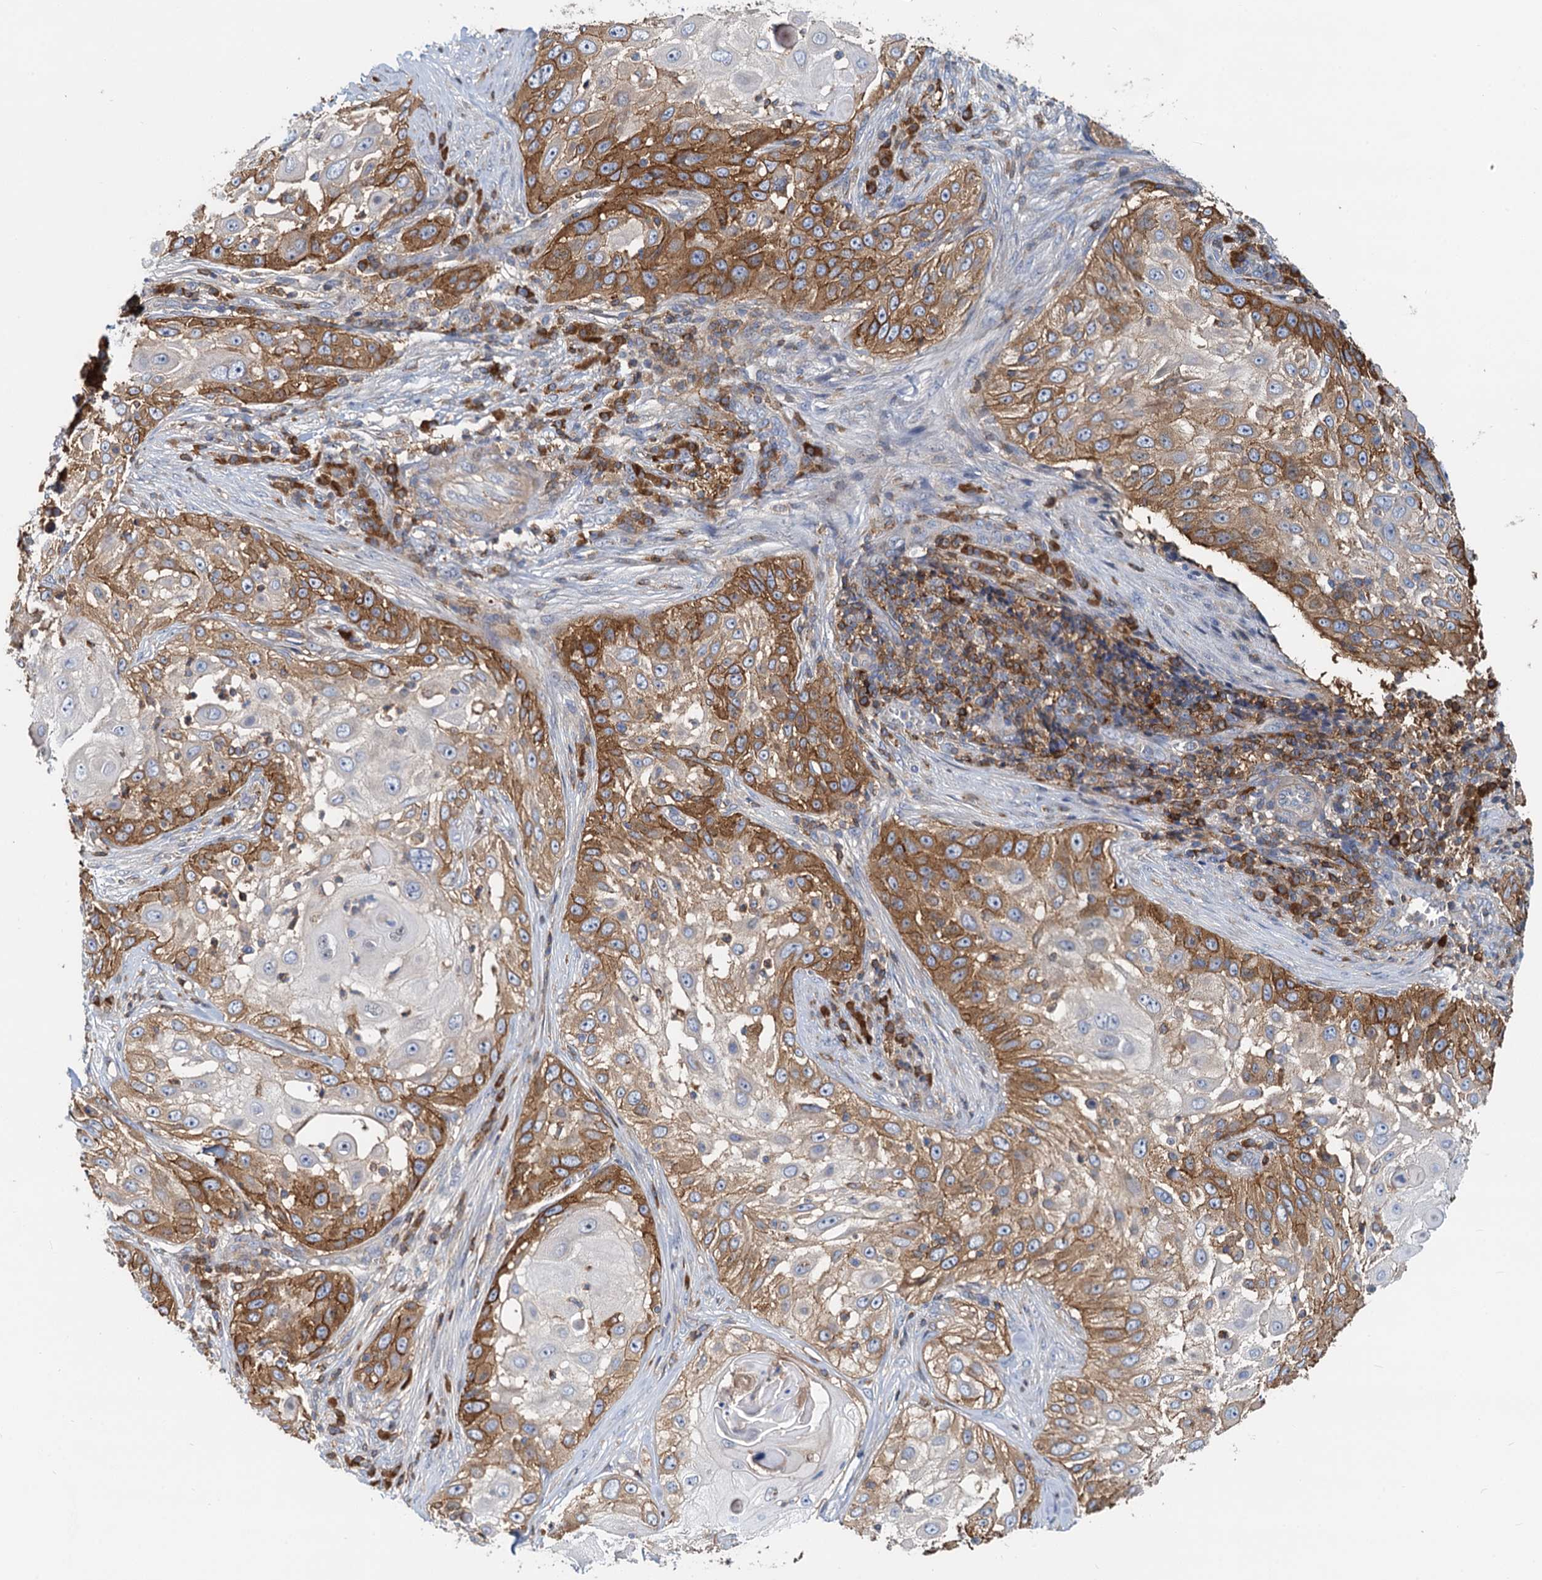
{"staining": {"intensity": "moderate", "quantity": ">75%", "location": "cytoplasmic/membranous"}, "tissue": "skin cancer", "cell_type": "Tumor cells", "image_type": "cancer", "snomed": [{"axis": "morphology", "description": "Squamous cell carcinoma, NOS"}, {"axis": "topography", "description": "Skin"}], "caption": "Protein staining displays moderate cytoplasmic/membranous expression in about >75% of tumor cells in squamous cell carcinoma (skin).", "gene": "LNX2", "patient": {"sex": "female", "age": 44}}